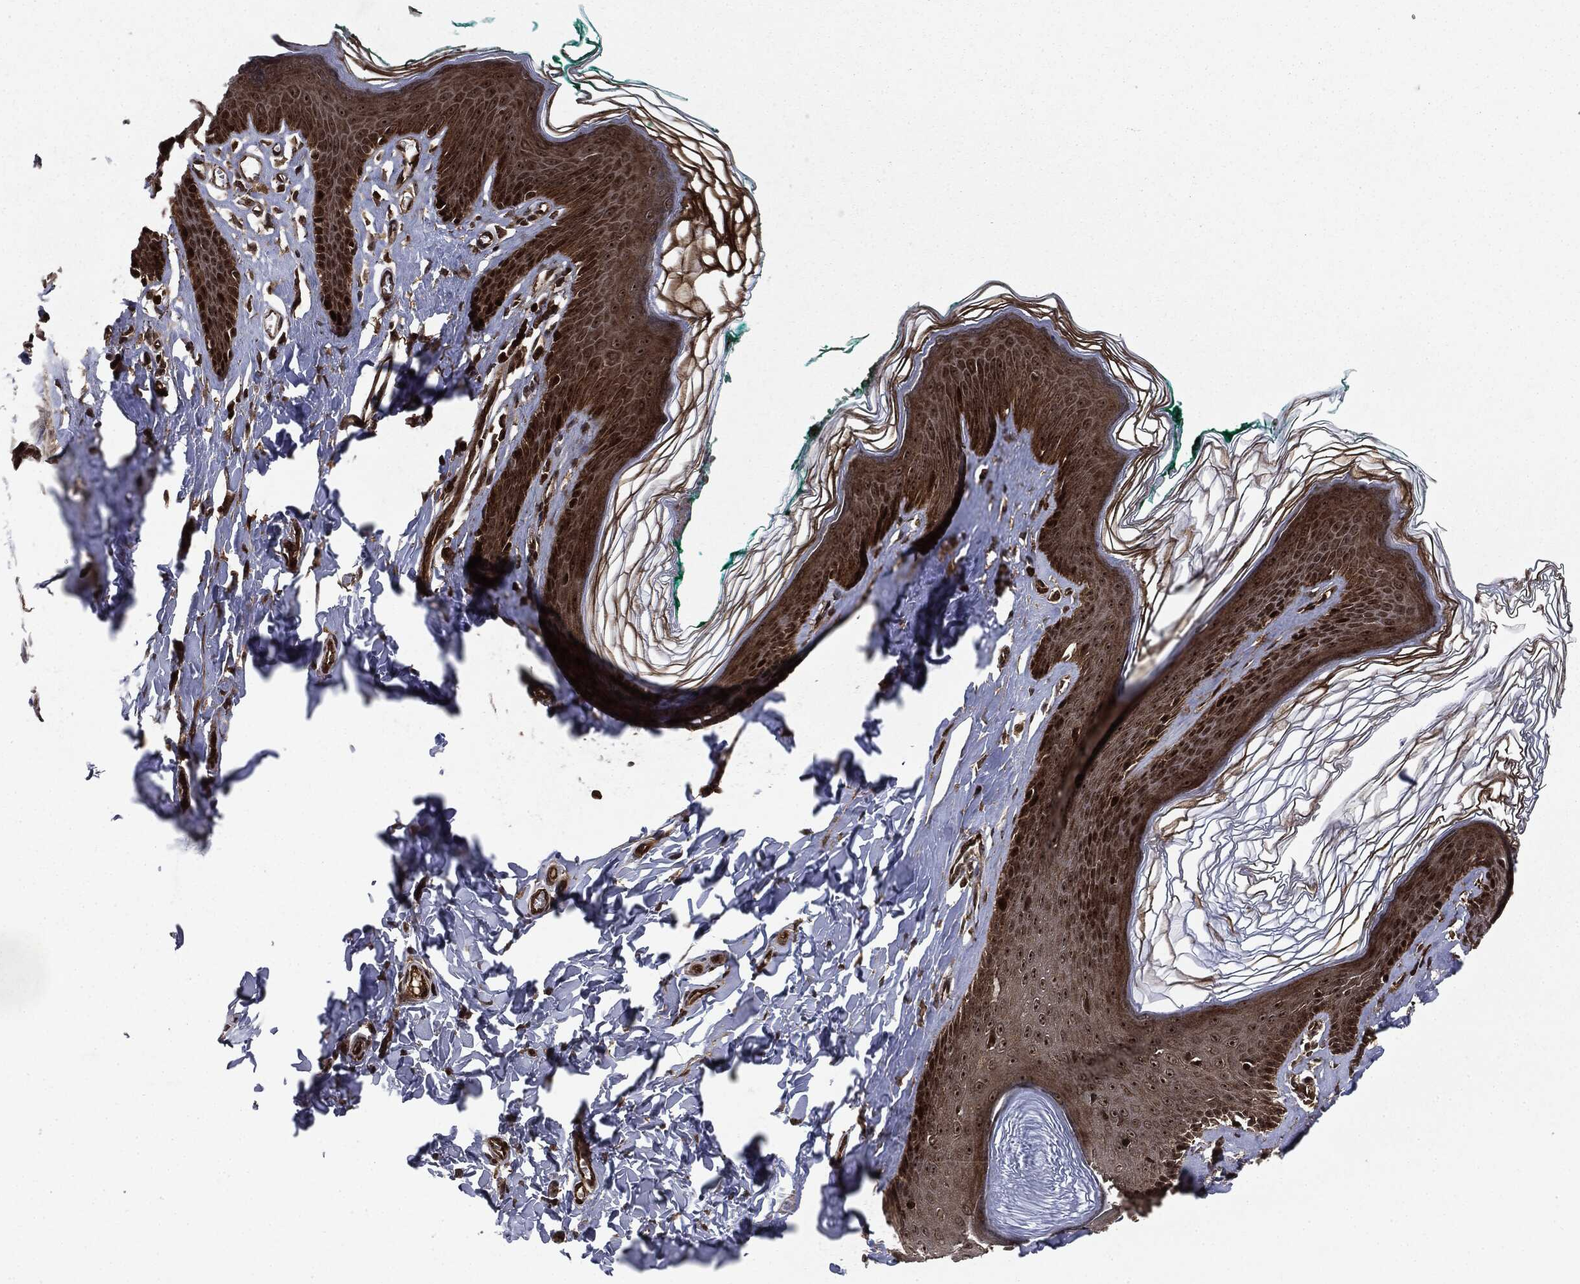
{"staining": {"intensity": "strong", "quantity": ">75%", "location": "cytoplasmic/membranous,nuclear"}, "tissue": "skin", "cell_type": "Epidermal cells", "image_type": "normal", "snomed": [{"axis": "morphology", "description": "Normal tissue, NOS"}, {"axis": "topography", "description": "Vulva"}], "caption": "IHC of unremarkable human skin displays high levels of strong cytoplasmic/membranous,nuclear expression in approximately >75% of epidermal cells.", "gene": "CARD6", "patient": {"sex": "female", "age": 66}}